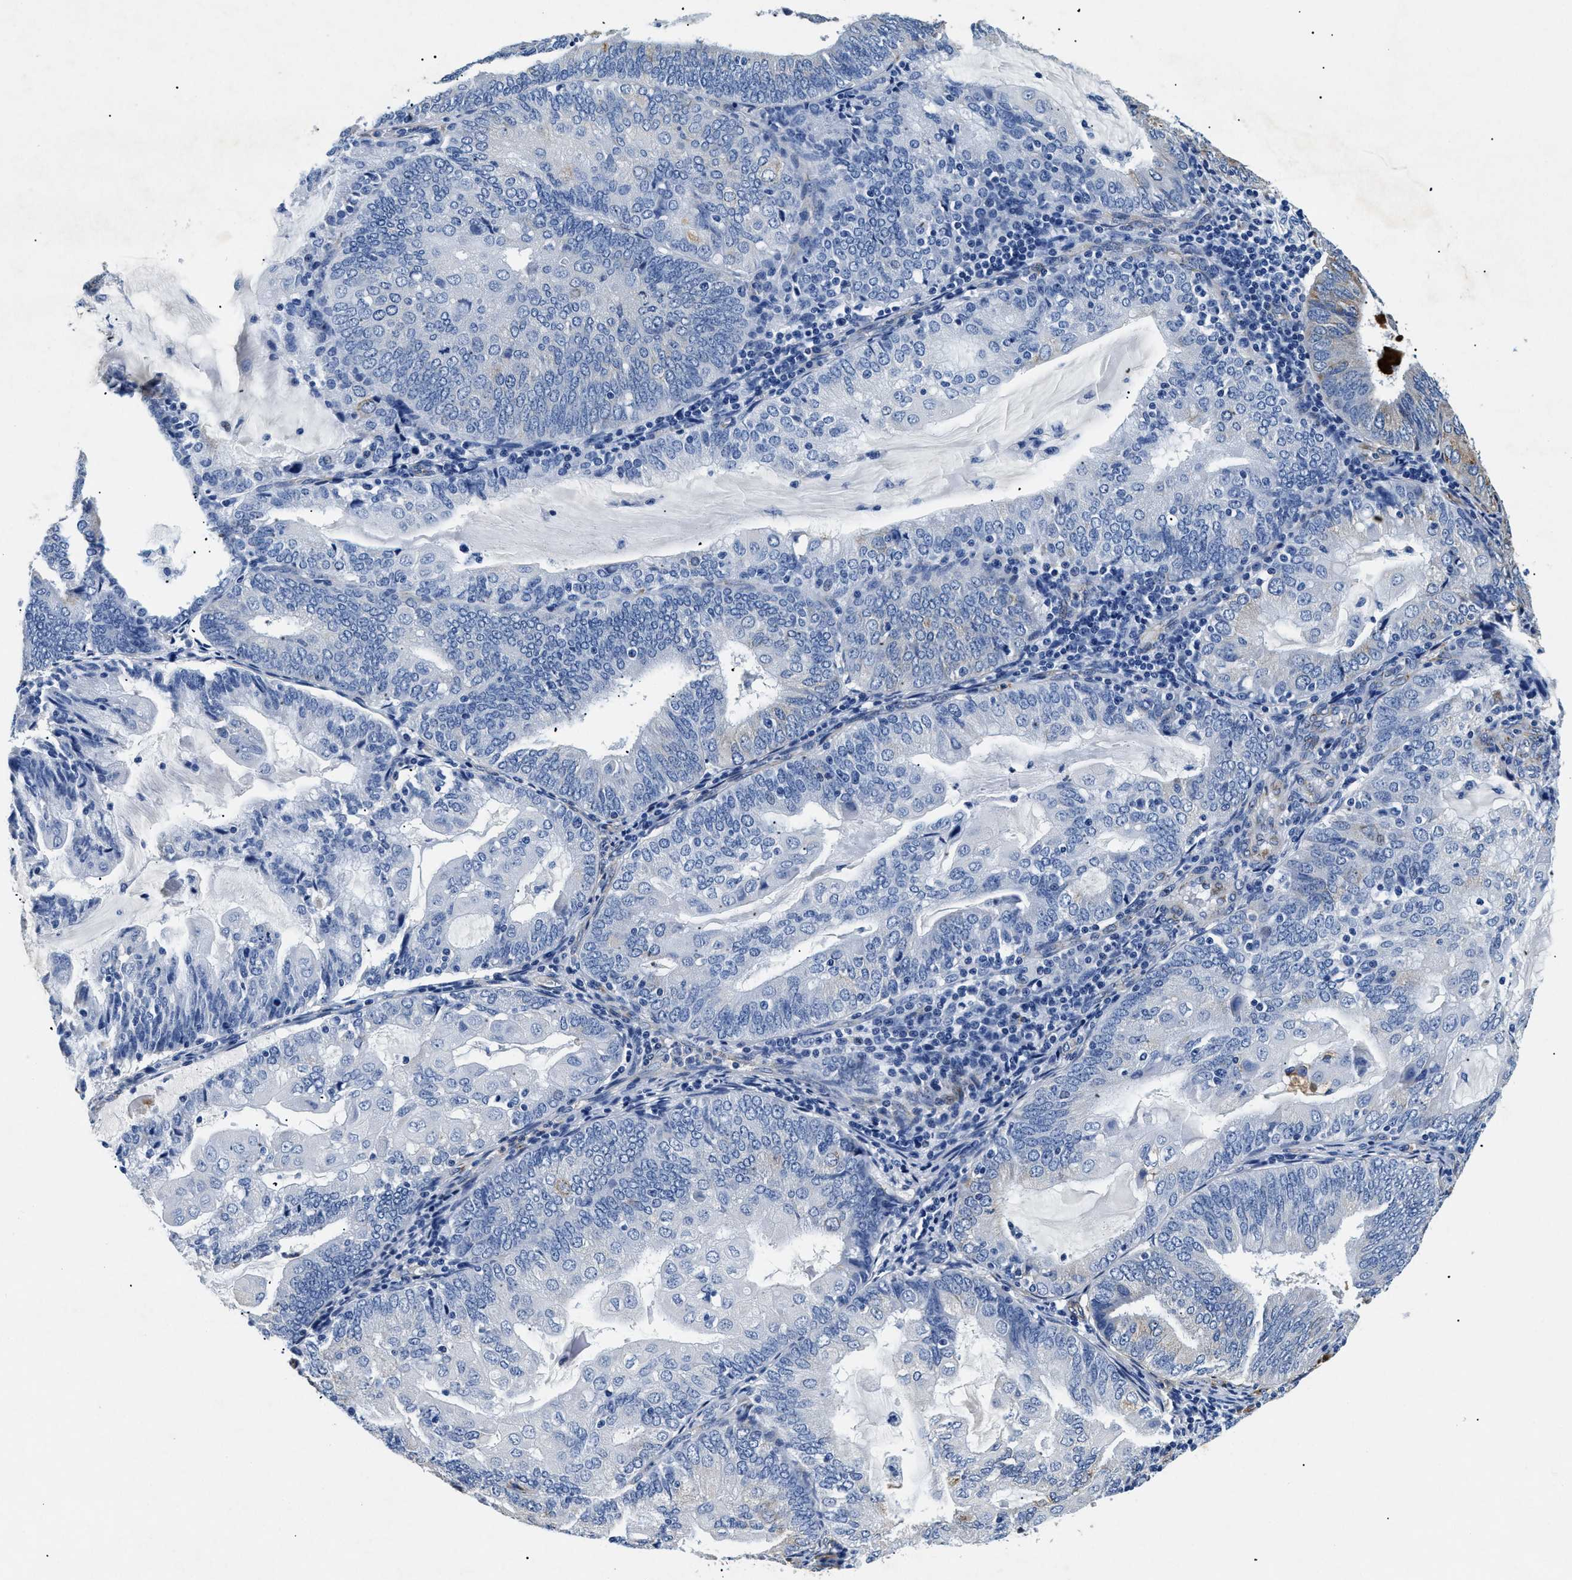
{"staining": {"intensity": "negative", "quantity": "none", "location": "none"}, "tissue": "endometrial cancer", "cell_type": "Tumor cells", "image_type": "cancer", "snomed": [{"axis": "morphology", "description": "Adenocarcinoma, NOS"}, {"axis": "topography", "description": "Endometrium"}], "caption": "This is an immunohistochemistry (IHC) histopathology image of human endometrial cancer. There is no positivity in tumor cells.", "gene": "LAMA3", "patient": {"sex": "female", "age": 81}}